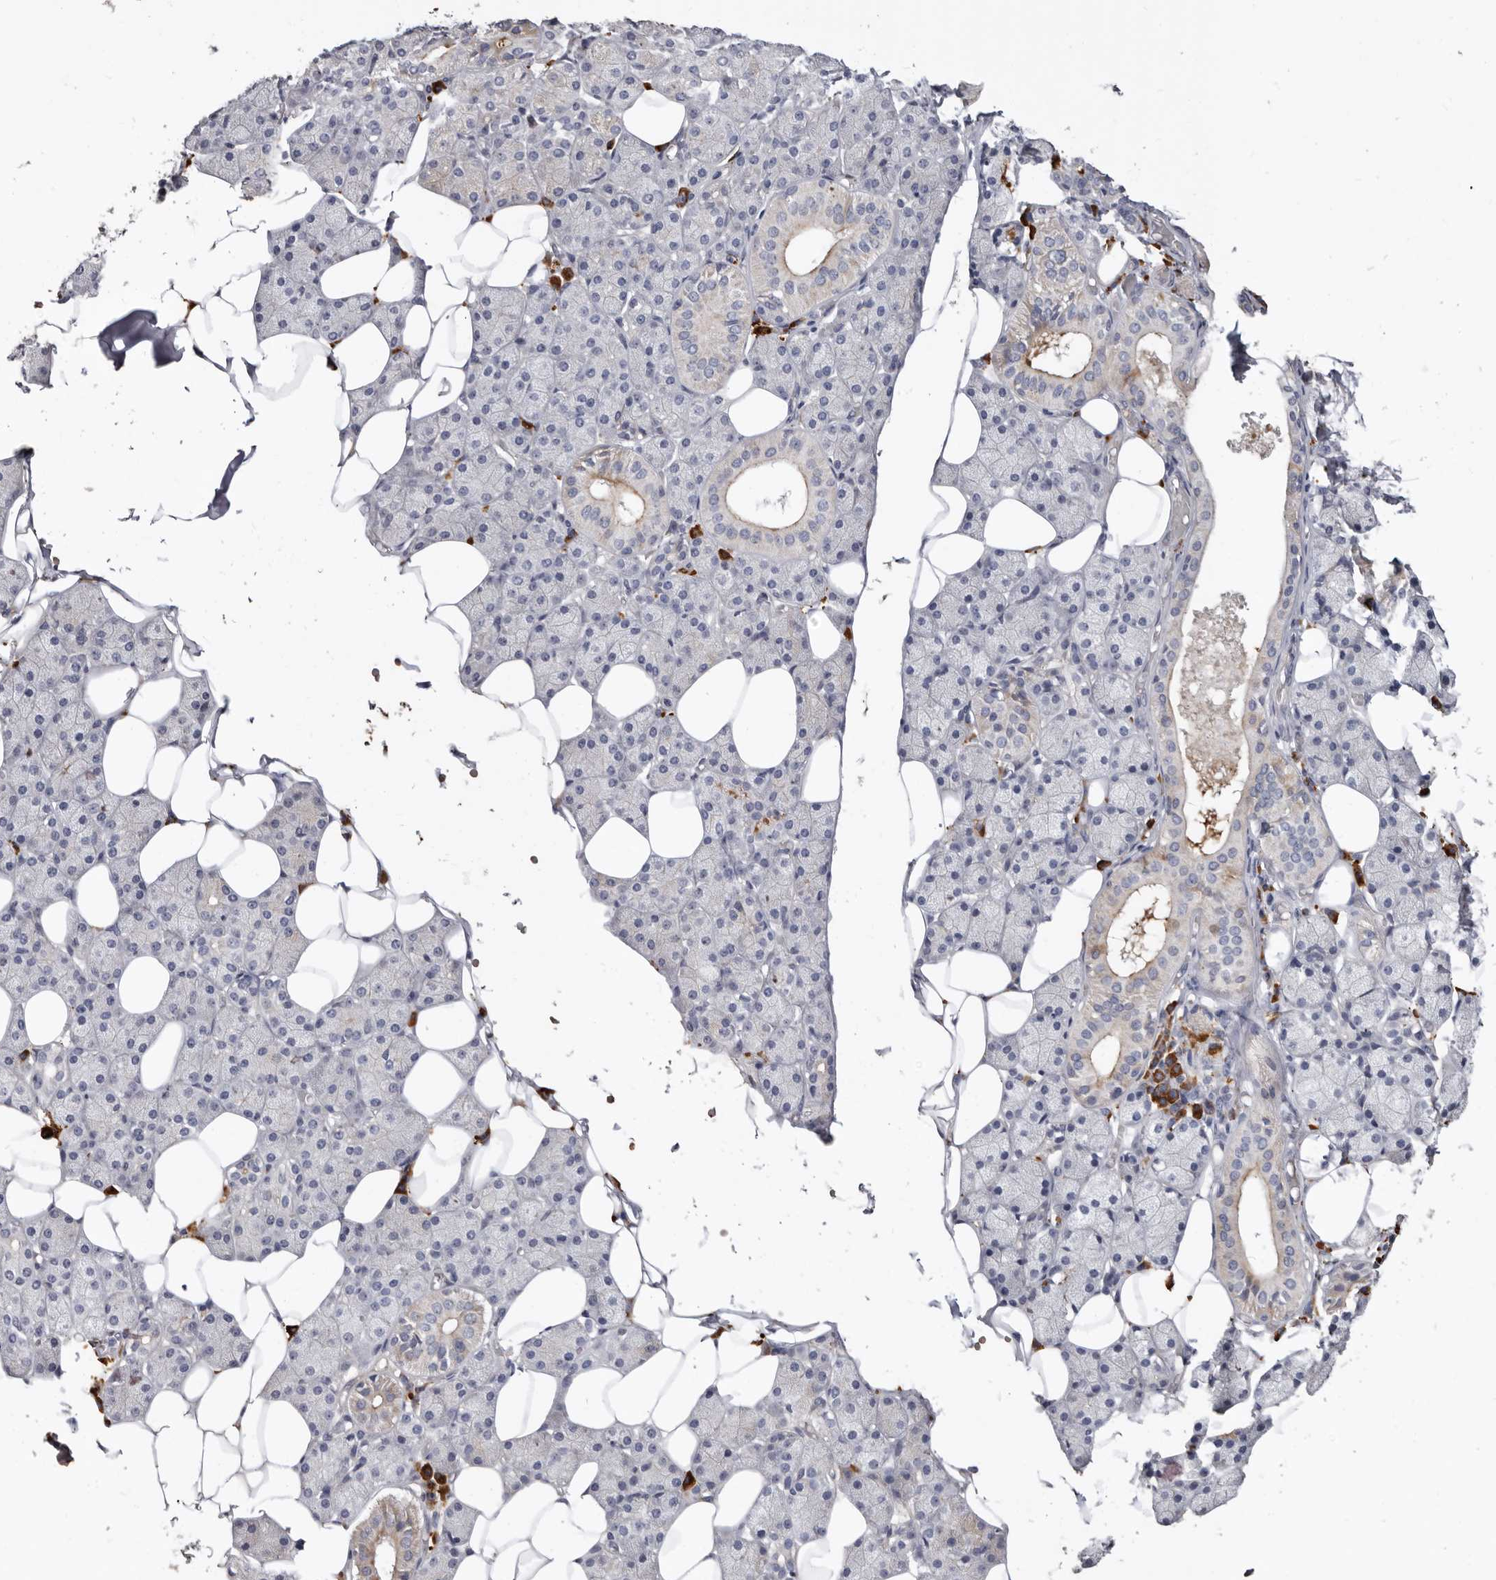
{"staining": {"intensity": "weak", "quantity": "<25%", "location": "cytoplasmic/membranous"}, "tissue": "salivary gland", "cell_type": "Glandular cells", "image_type": "normal", "snomed": [{"axis": "morphology", "description": "Normal tissue, NOS"}, {"axis": "topography", "description": "Salivary gland"}], "caption": "Salivary gland was stained to show a protein in brown. There is no significant positivity in glandular cells. (Brightfield microscopy of DAB IHC at high magnification).", "gene": "SPTA1", "patient": {"sex": "female", "age": 33}}